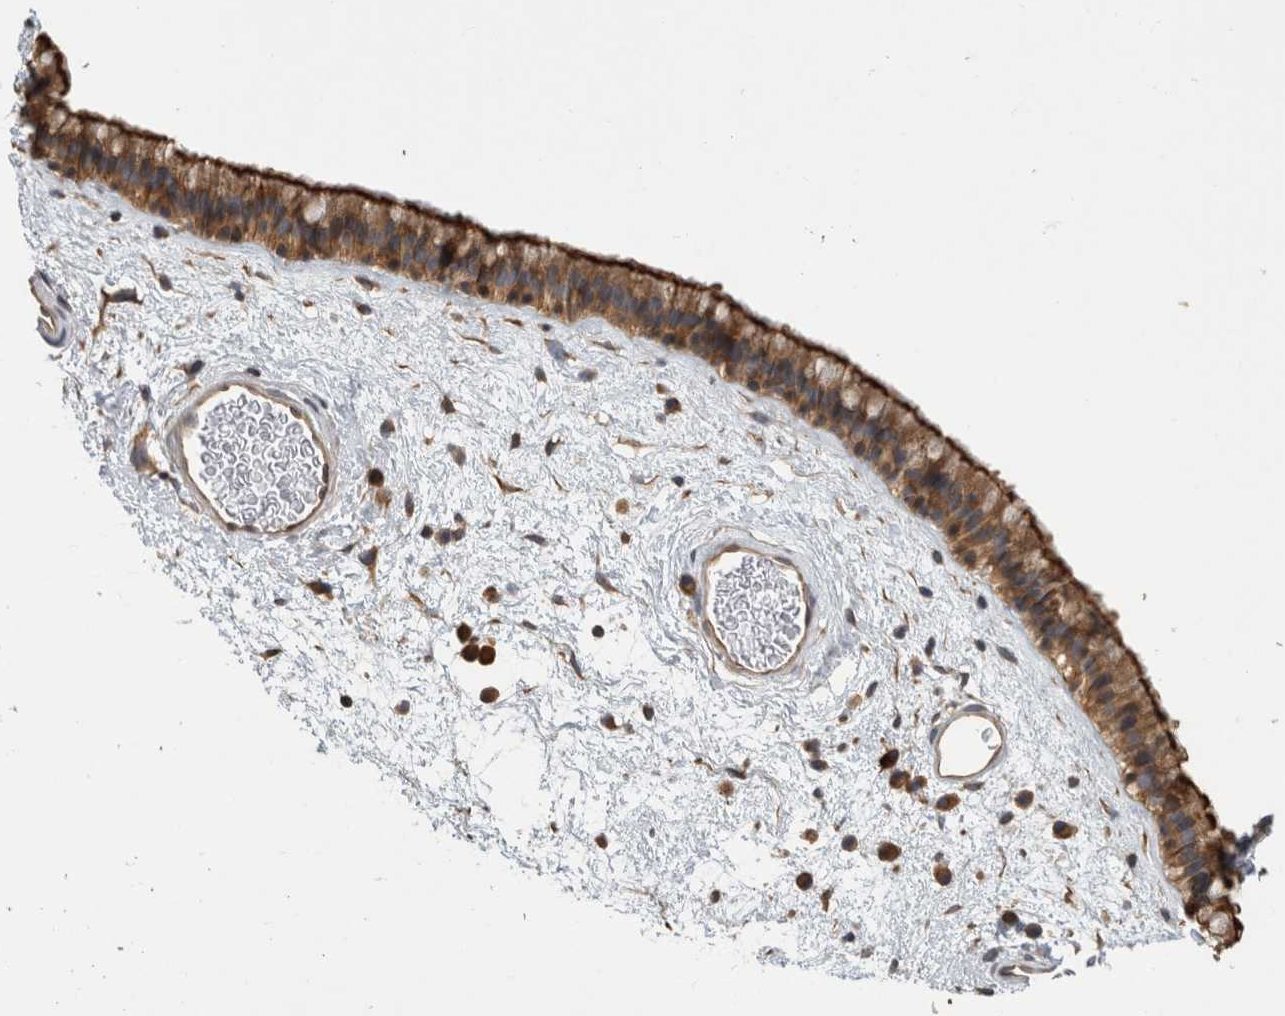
{"staining": {"intensity": "moderate", "quantity": ">75%", "location": "cytoplasmic/membranous"}, "tissue": "nasopharynx", "cell_type": "Respiratory epithelial cells", "image_type": "normal", "snomed": [{"axis": "morphology", "description": "Normal tissue, NOS"}, {"axis": "morphology", "description": "Inflammation, NOS"}, {"axis": "topography", "description": "Nasopharynx"}], "caption": "Immunohistochemistry micrograph of normal nasopharynx: human nasopharynx stained using IHC demonstrates medium levels of moderate protein expression localized specifically in the cytoplasmic/membranous of respiratory epithelial cells, appearing as a cytoplasmic/membranous brown color.", "gene": "PARP6", "patient": {"sex": "male", "age": 48}}